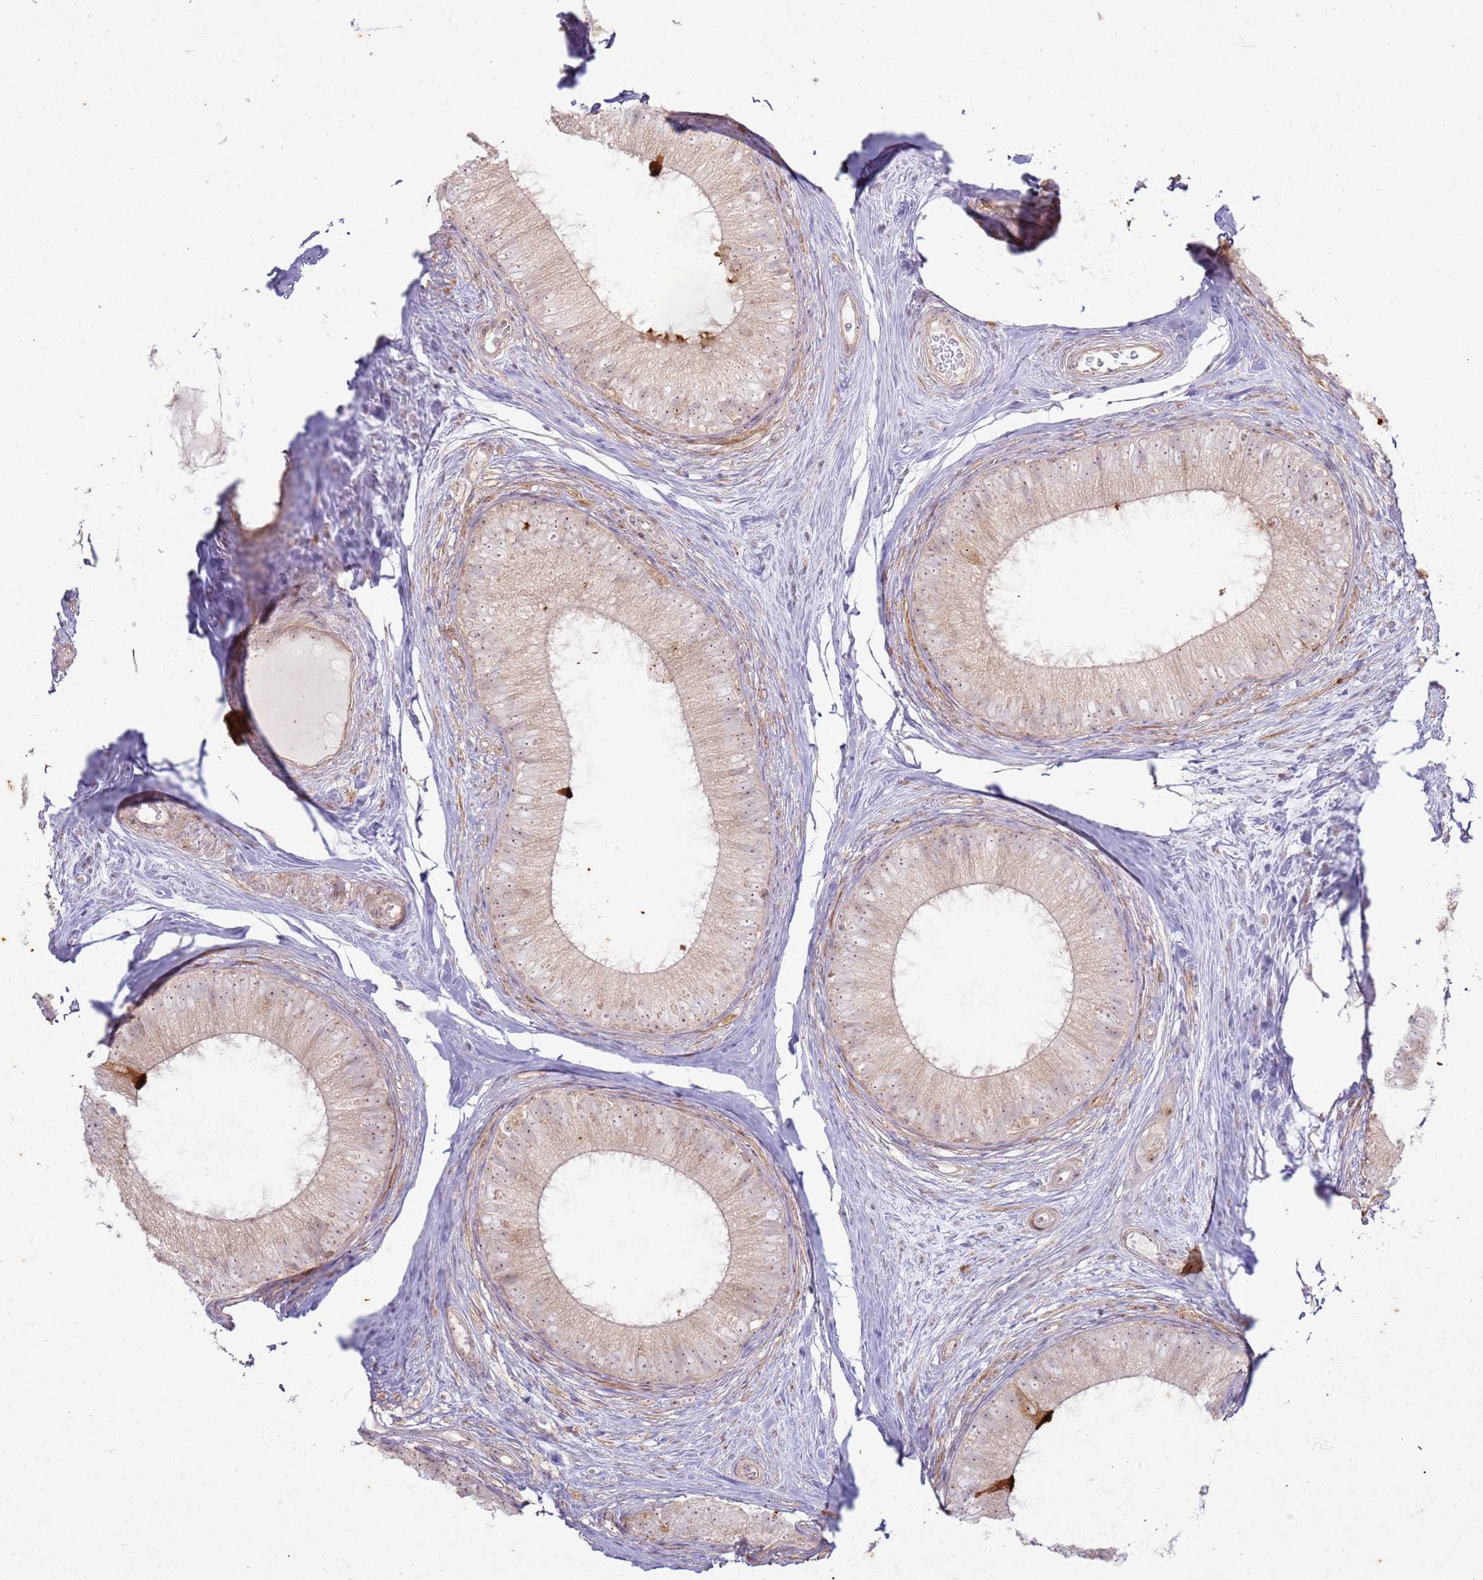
{"staining": {"intensity": "strong", "quantity": "<25%", "location": "cytoplasmic/membranous,nuclear"}, "tissue": "epididymis", "cell_type": "Glandular cells", "image_type": "normal", "snomed": [{"axis": "morphology", "description": "Normal tissue, NOS"}, {"axis": "topography", "description": "Epididymis"}], "caption": "This micrograph exhibits IHC staining of normal epididymis, with medium strong cytoplasmic/membranous,nuclear expression in approximately <25% of glandular cells.", "gene": "CNPY1", "patient": {"sex": "male", "age": 34}}